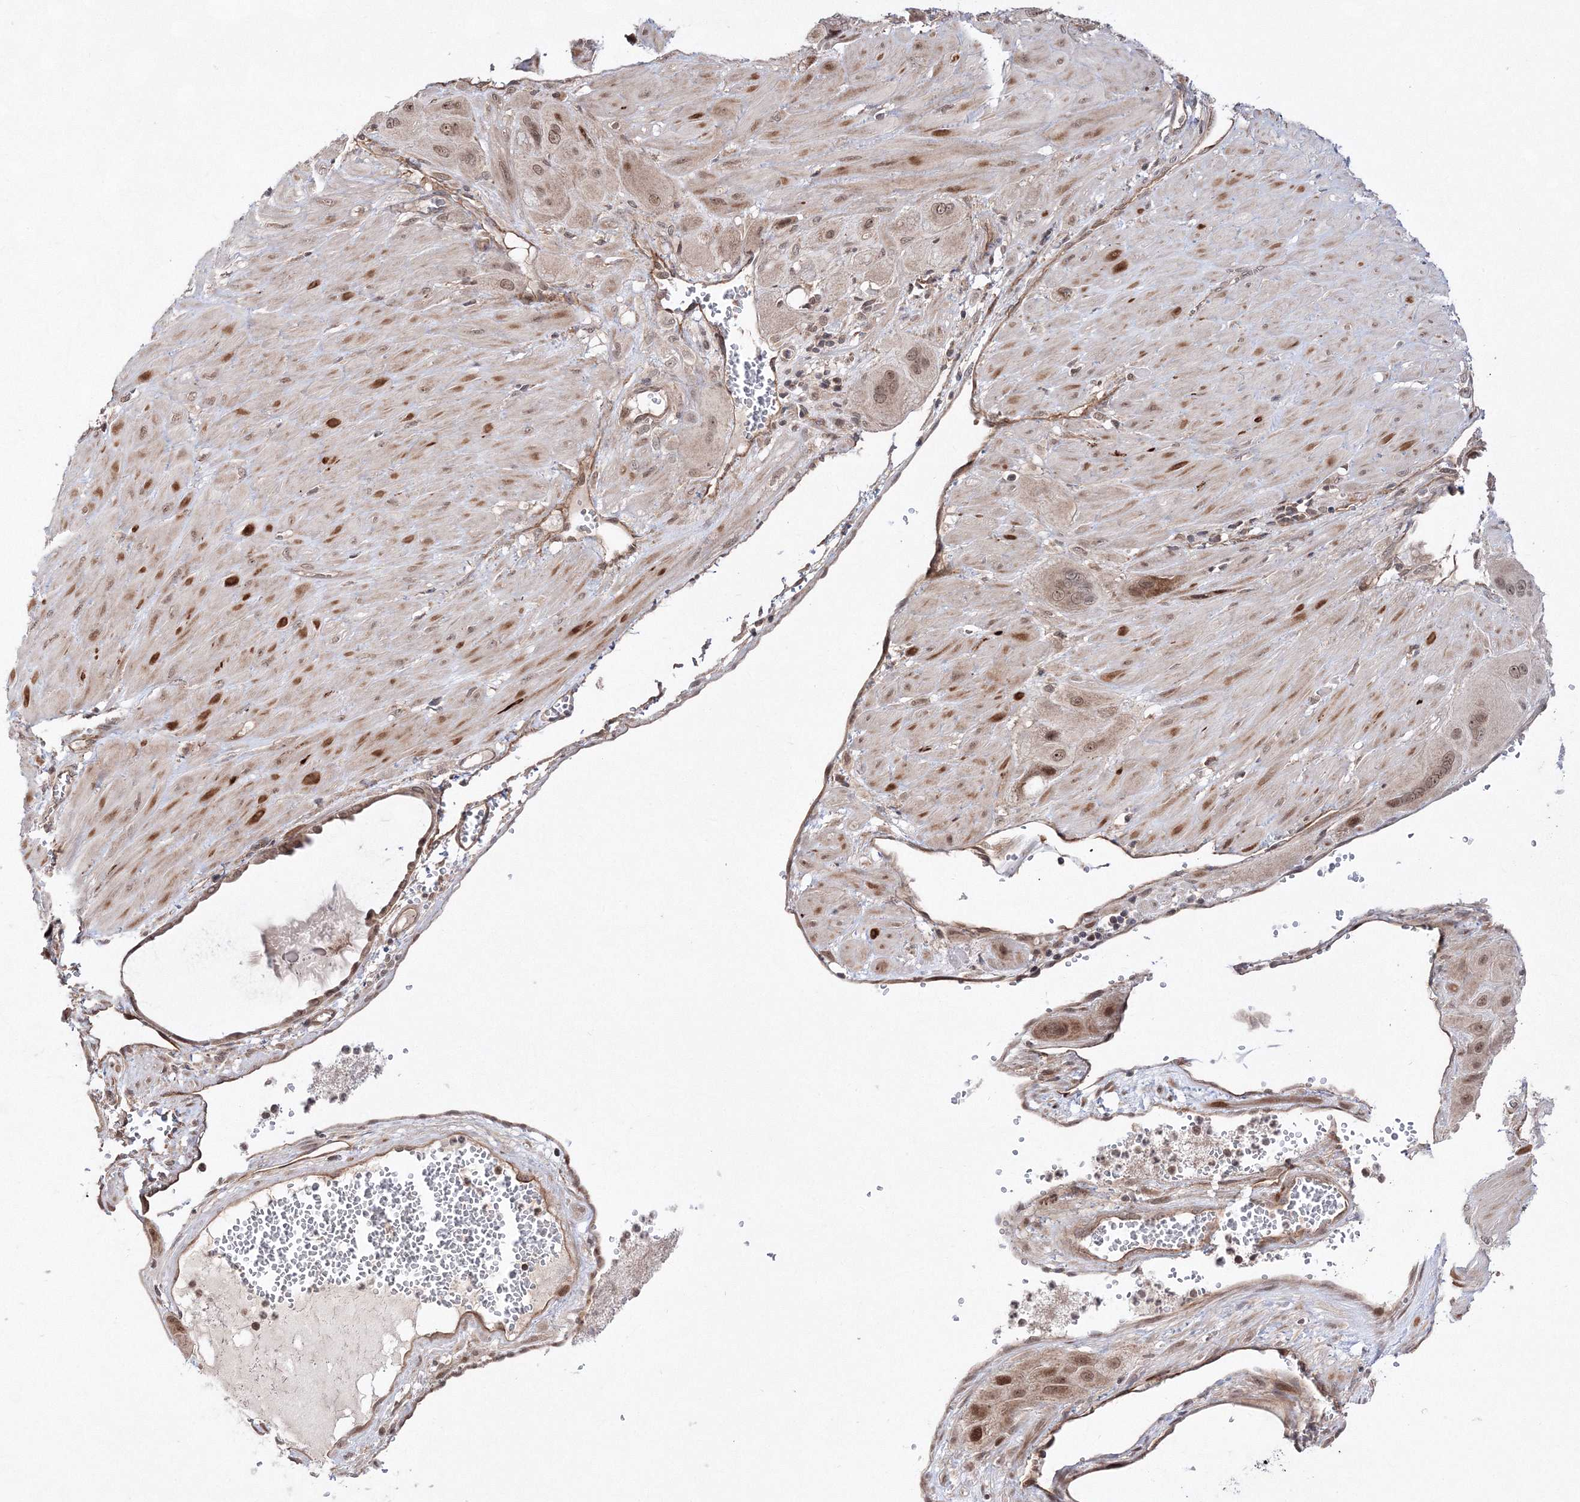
{"staining": {"intensity": "moderate", "quantity": ">75%", "location": "cytoplasmic/membranous,nuclear"}, "tissue": "cervical cancer", "cell_type": "Tumor cells", "image_type": "cancer", "snomed": [{"axis": "morphology", "description": "Squamous cell carcinoma, NOS"}, {"axis": "topography", "description": "Cervix"}], "caption": "A histopathology image showing moderate cytoplasmic/membranous and nuclear expression in about >75% of tumor cells in cervical cancer, as visualized by brown immunohistochemical staining.", "gene": "DALRD3", "patient": {"sex": "female", "age": 34}}